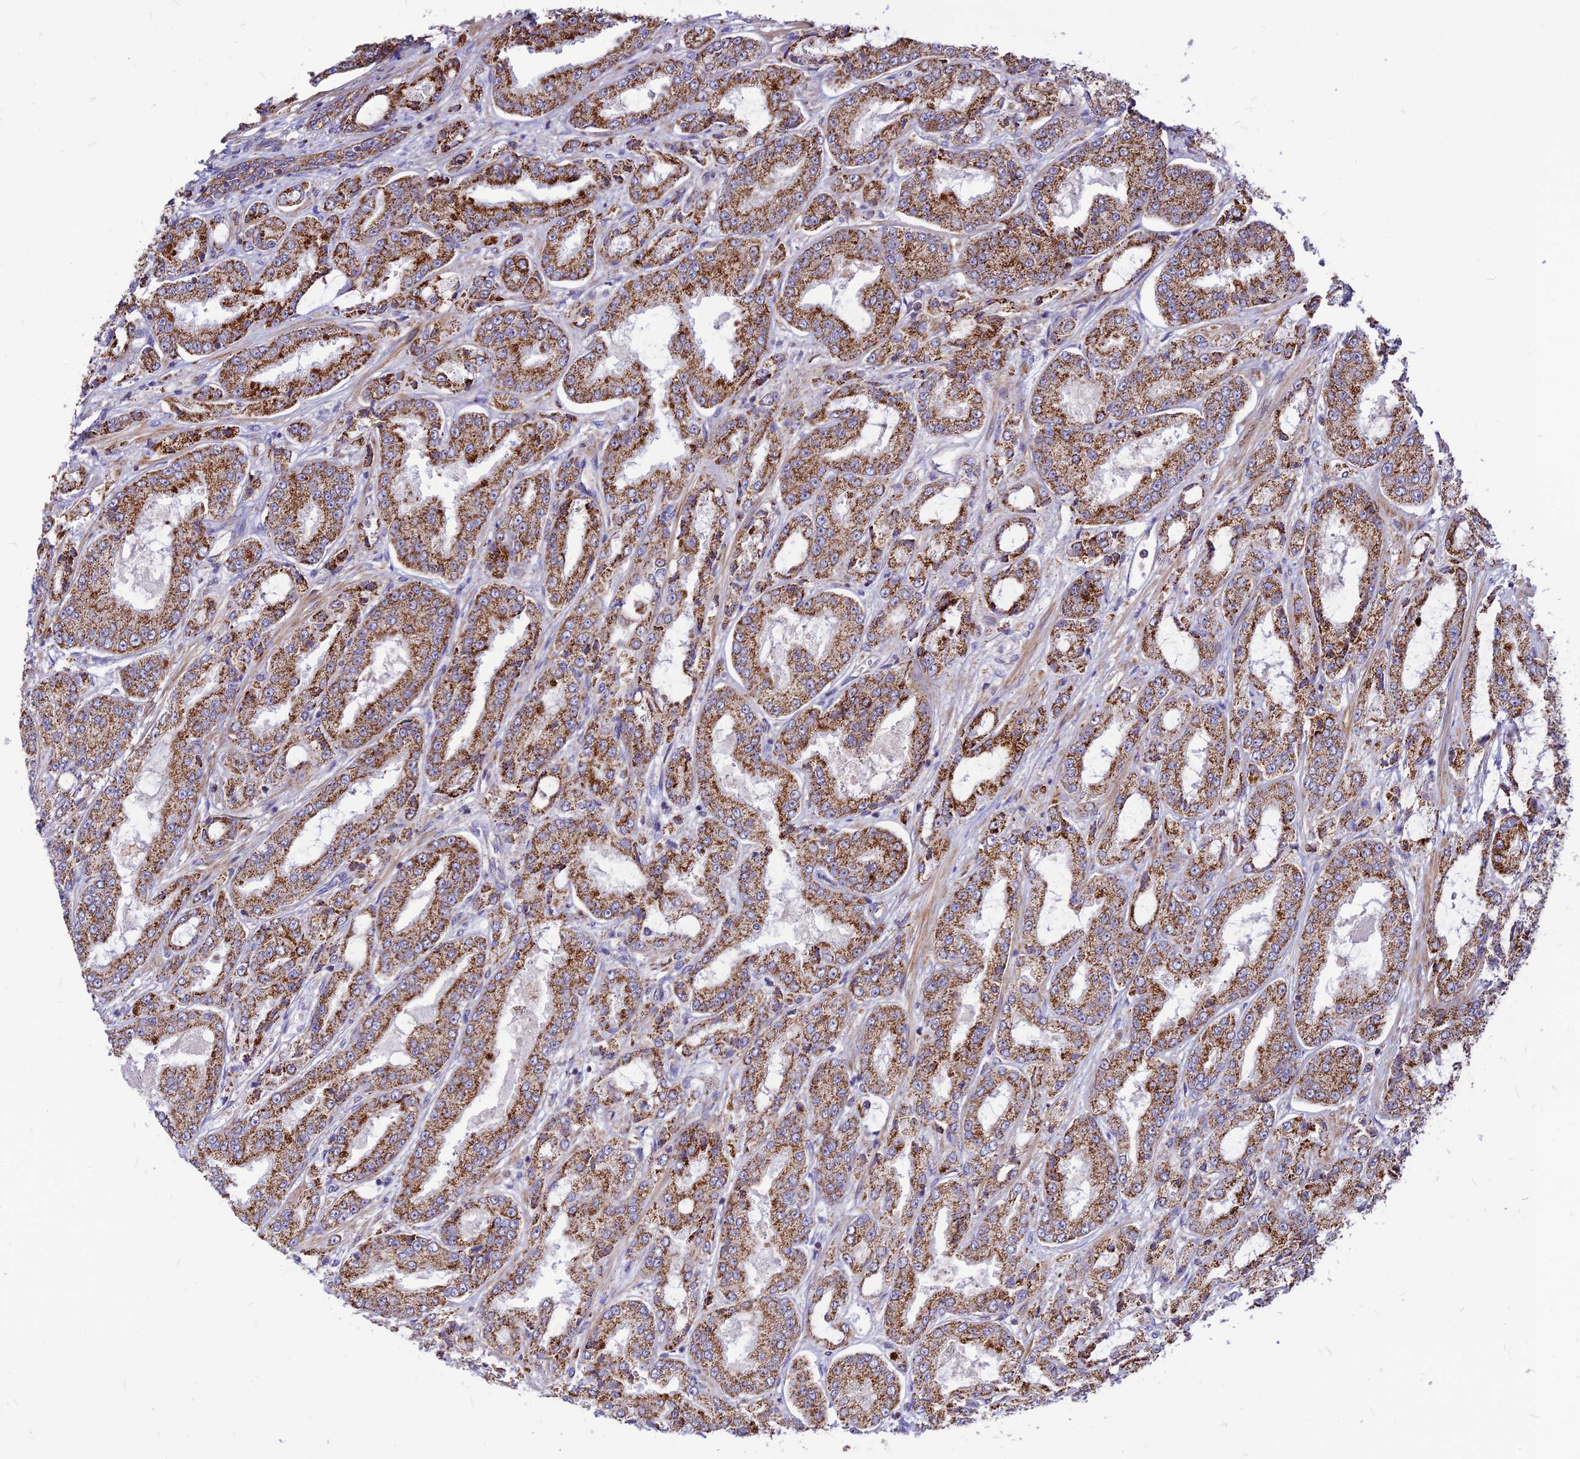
{"staining": {"intensity": "strong", "quantity": ">75%", "location": "cytoplasmic/membranous"}, "tissue": "prostate cancer", "cell_type": "Tumor cells", "image_type": "cancer", "snomed": [{"axis": "morphology", "description": "Adenocarcinoma, High grade"}, {"axis": "topography", "description": "Prostate"}], "caption": "Prostate cancer (adenocarcinoma (high-grade)) stained for a protein (brown) displays strong cytoplasmic/membranous positive staining in approximately >75% of tumor cells.", "gene": "ECI1", "patient": {"sex": "male", "age": 71}}